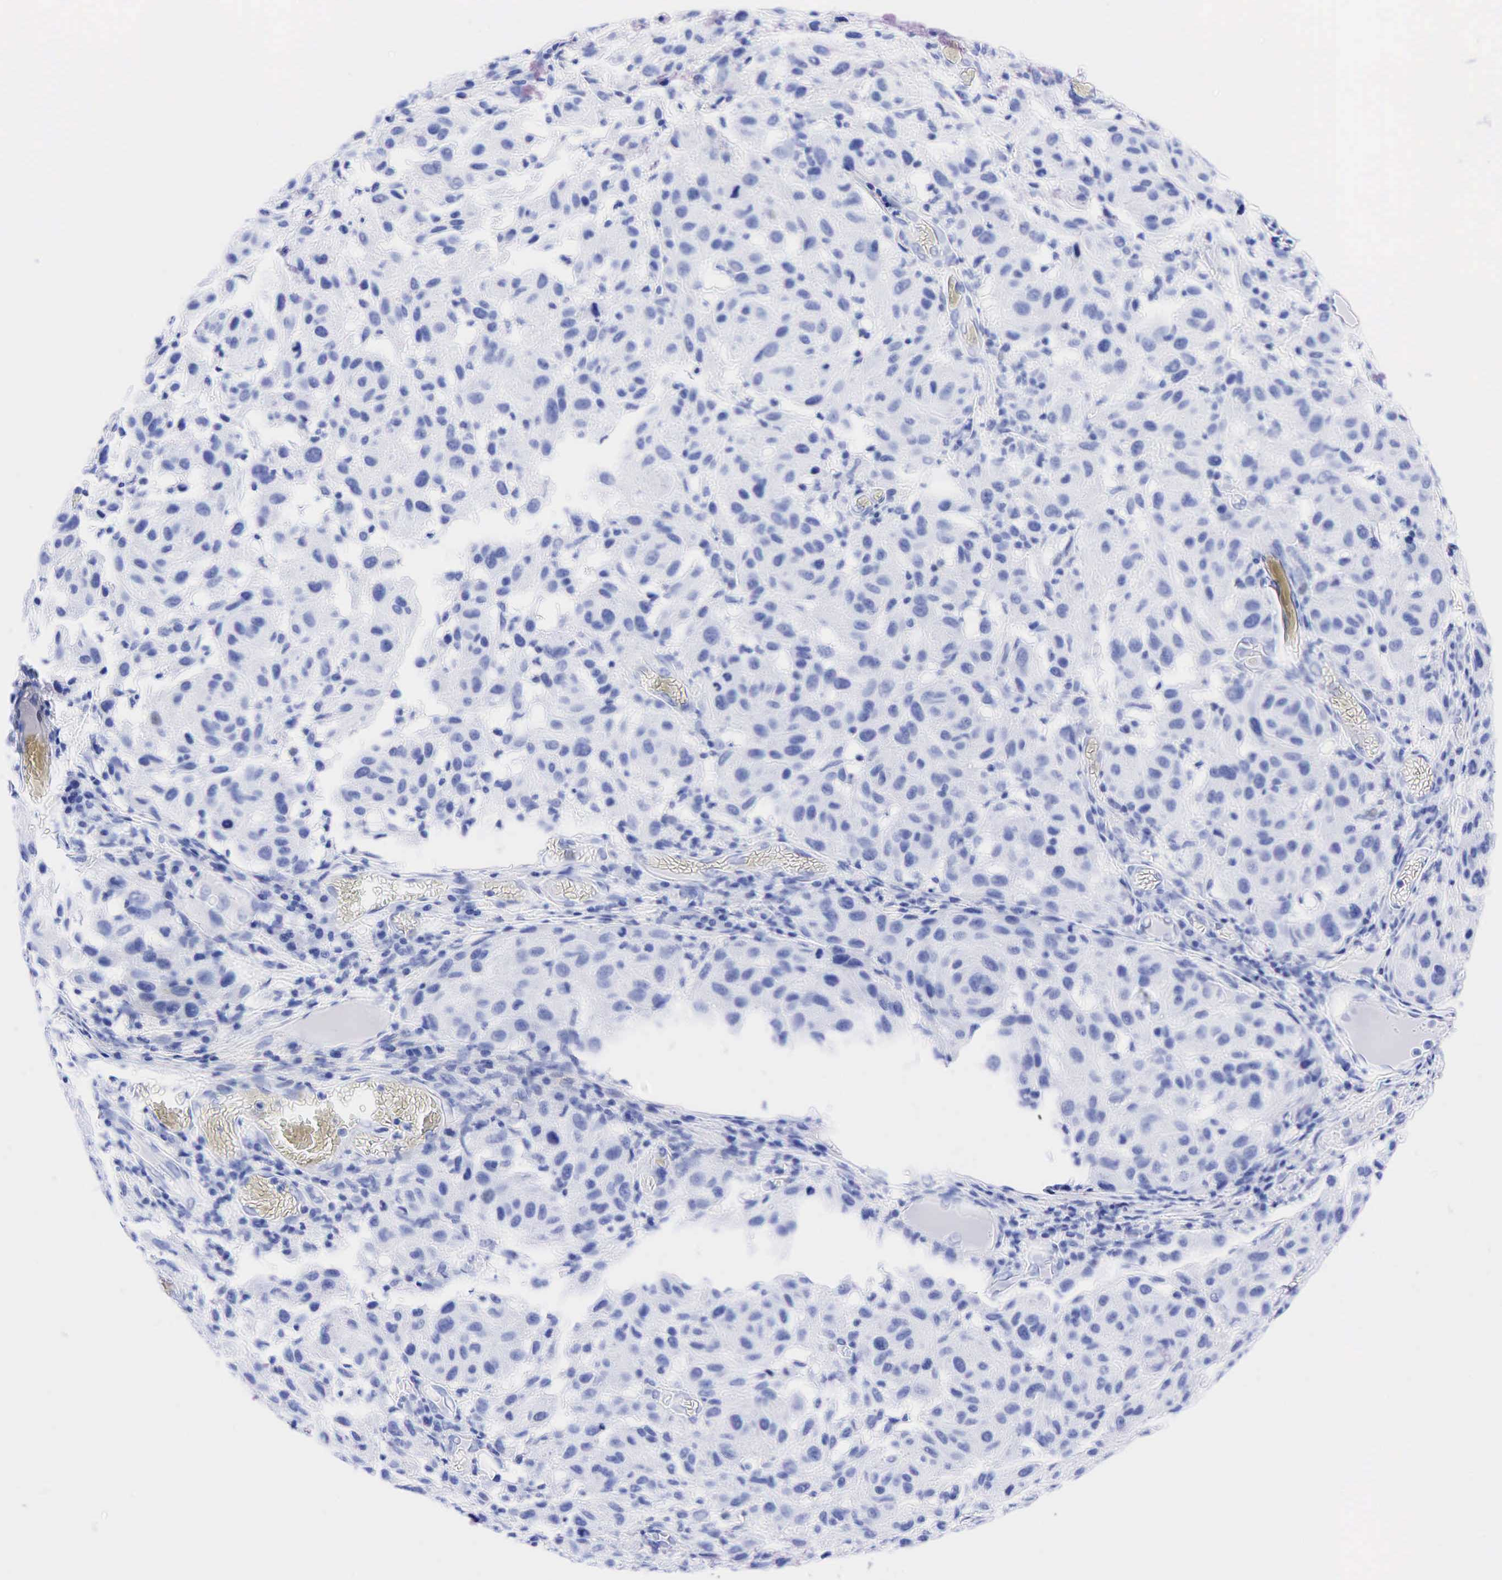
{"staining": {"intensity": "negative", "quantity": "none", "location": "none"}, "tissue": "melanoma", "cell_type": "Tumor cells", "image_type": "cancer", "snomed": [{"axis": "morphology", "description": "Malignant melanoma, NOS"}, {"axis": "topography", "description": "Skin"}], "caption": "The immunohistochemistry image has no significant positivity in tumor cells of malignant melanoma tissue.", "gene": "ESR1", "patient": {"sex": "female", "age": 77}}